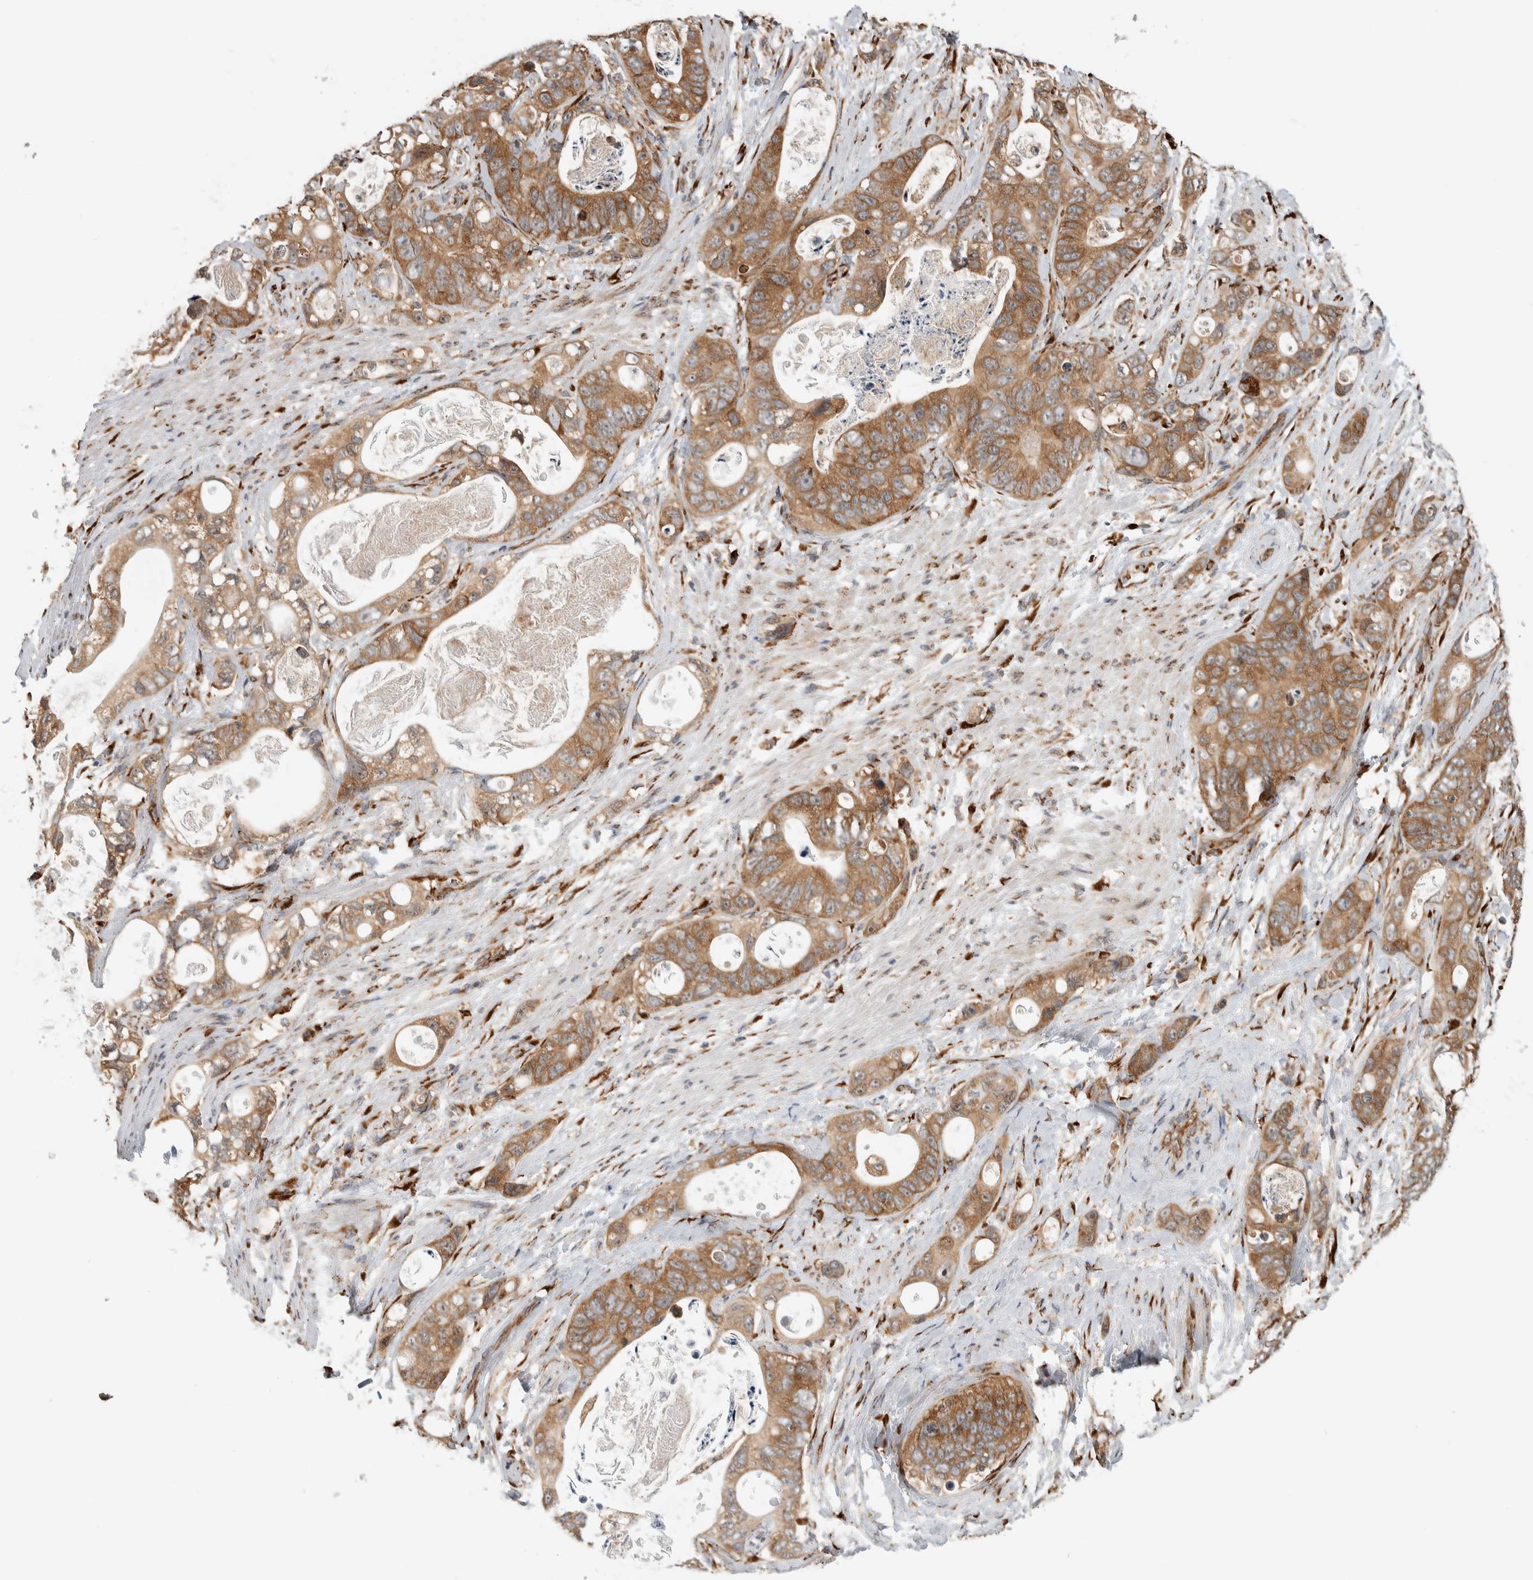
{"staining": {"intensity": "moderate", "quantity": ">75%", "location": "cytoplasmic/membranous"}, "tissue": "stomach cancer", "cell_type": "Tumor cells", "image_type": "cancer", "snomed": [{"axis": "morphology", "description": "Normal tissue, NOS"}, {"axis": "morphology", "description": "Adenocarcinoma, NOS"}, {"axis": "topography", "description": "Stomach"}], "caption": "A medium amount of moderate cytoplasmic/membranous positivity is seen in approximately >75% of tumor cells in adenocarcinoma (stomach) tissue.", "gene": "EIF3H", "patient": {"sex": "female", "age": 89}}